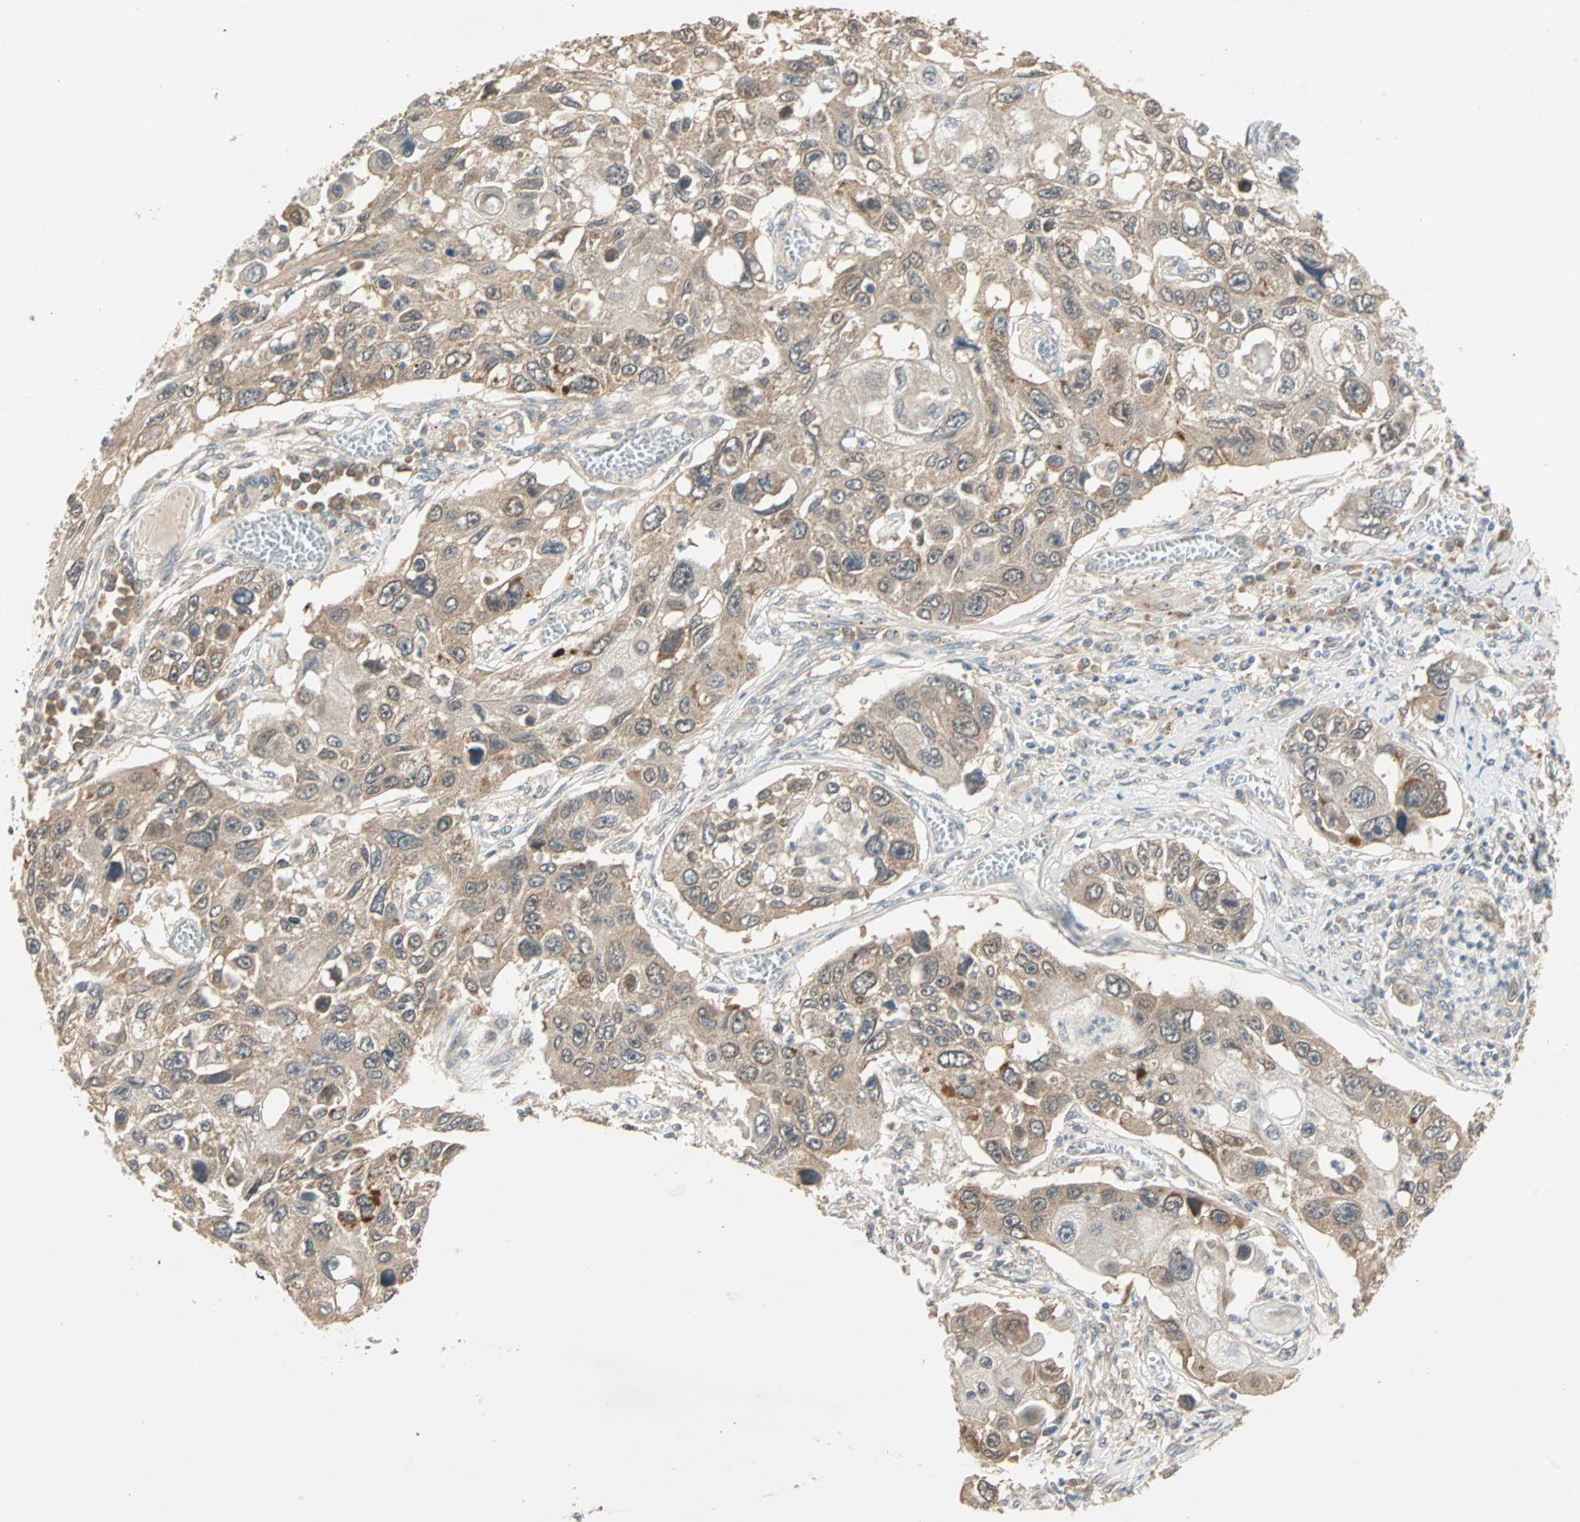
{"staining": {"intensity": "moderate", "quantity": ">75%", "location": "cytoplasmic/membranous"}, "tissue": "lung cancer", "cell_type": "Tumor cells", "image_type": "cancer", "snomed": [{"axis": "morphology", "description": "Squamous cell carcinoma, NOS"}, {"axis": "topography", "description": "Lung"}], "caption": "Lung cancer stained with DAB immunohistochemistry reveals medium levels of moderate cytoplasmic/membranous expression in approximately >75% of tumor cells.", "gene": "TTF2", "patient": {"sex": "male", "age": 71}}